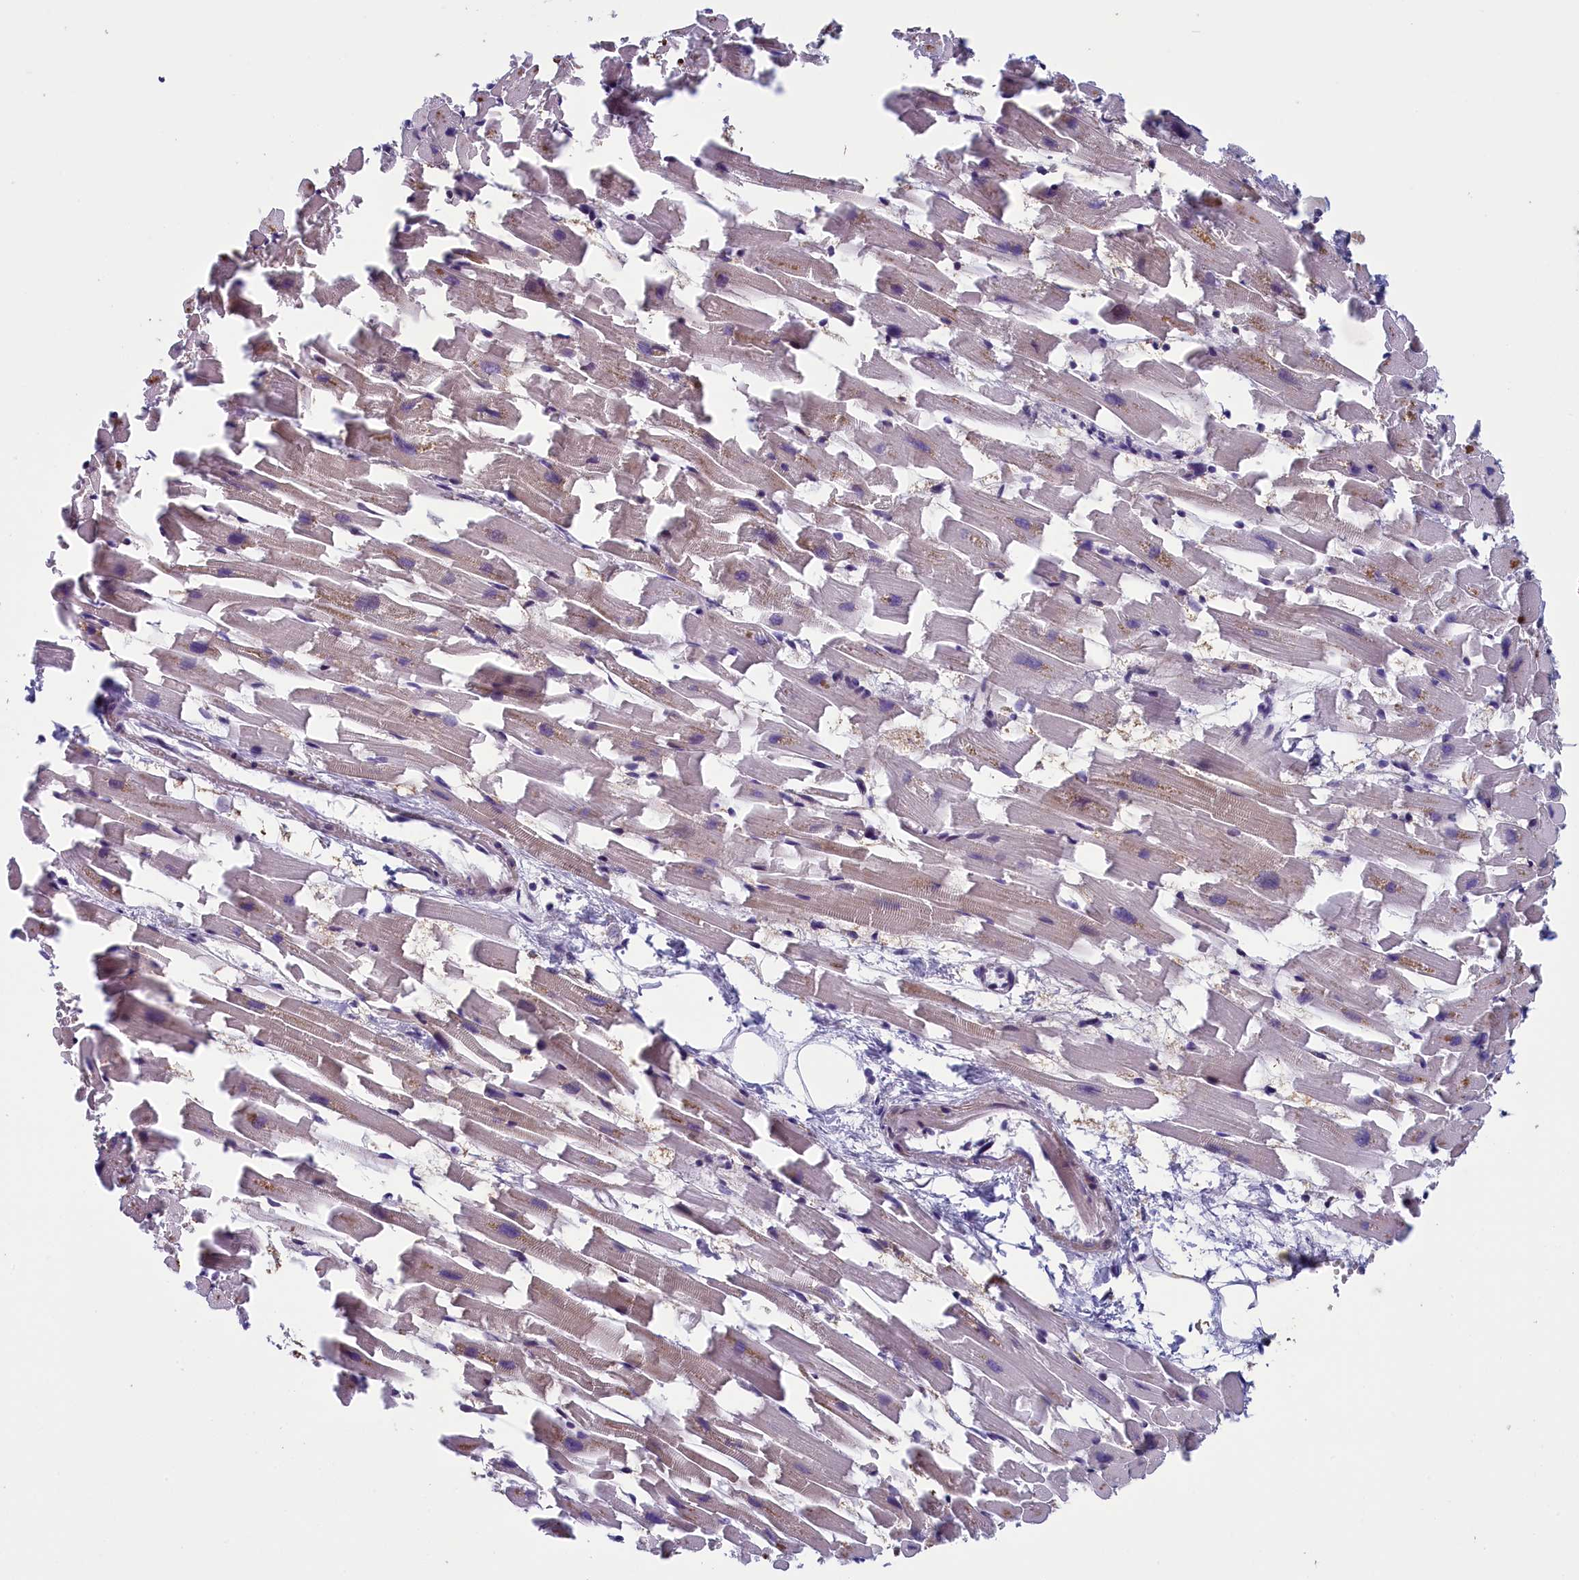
{"staining": {"intensity": "moderate", "quantity": "25%-75%", "location": "cytoplasmic/membranous"}, "tissue": "heart muscle", "cell_type": "Cardiomyocytes", "image_type": "normal", "snomed": [{"axis": "morphology", "description": "Normal tissue, NOS"}, {"axis": "topography", "description": "Heart"}], "caption": "Immunohistochemical staining of benign human heart muscle displays 25%-75% levels of moderate cytoplasmic/membranous protein positivity in approximately 25%-75% of cardiomyocytes.", "gene": "ANKRD39", "patient": {"sex": "female", "age": 64}}